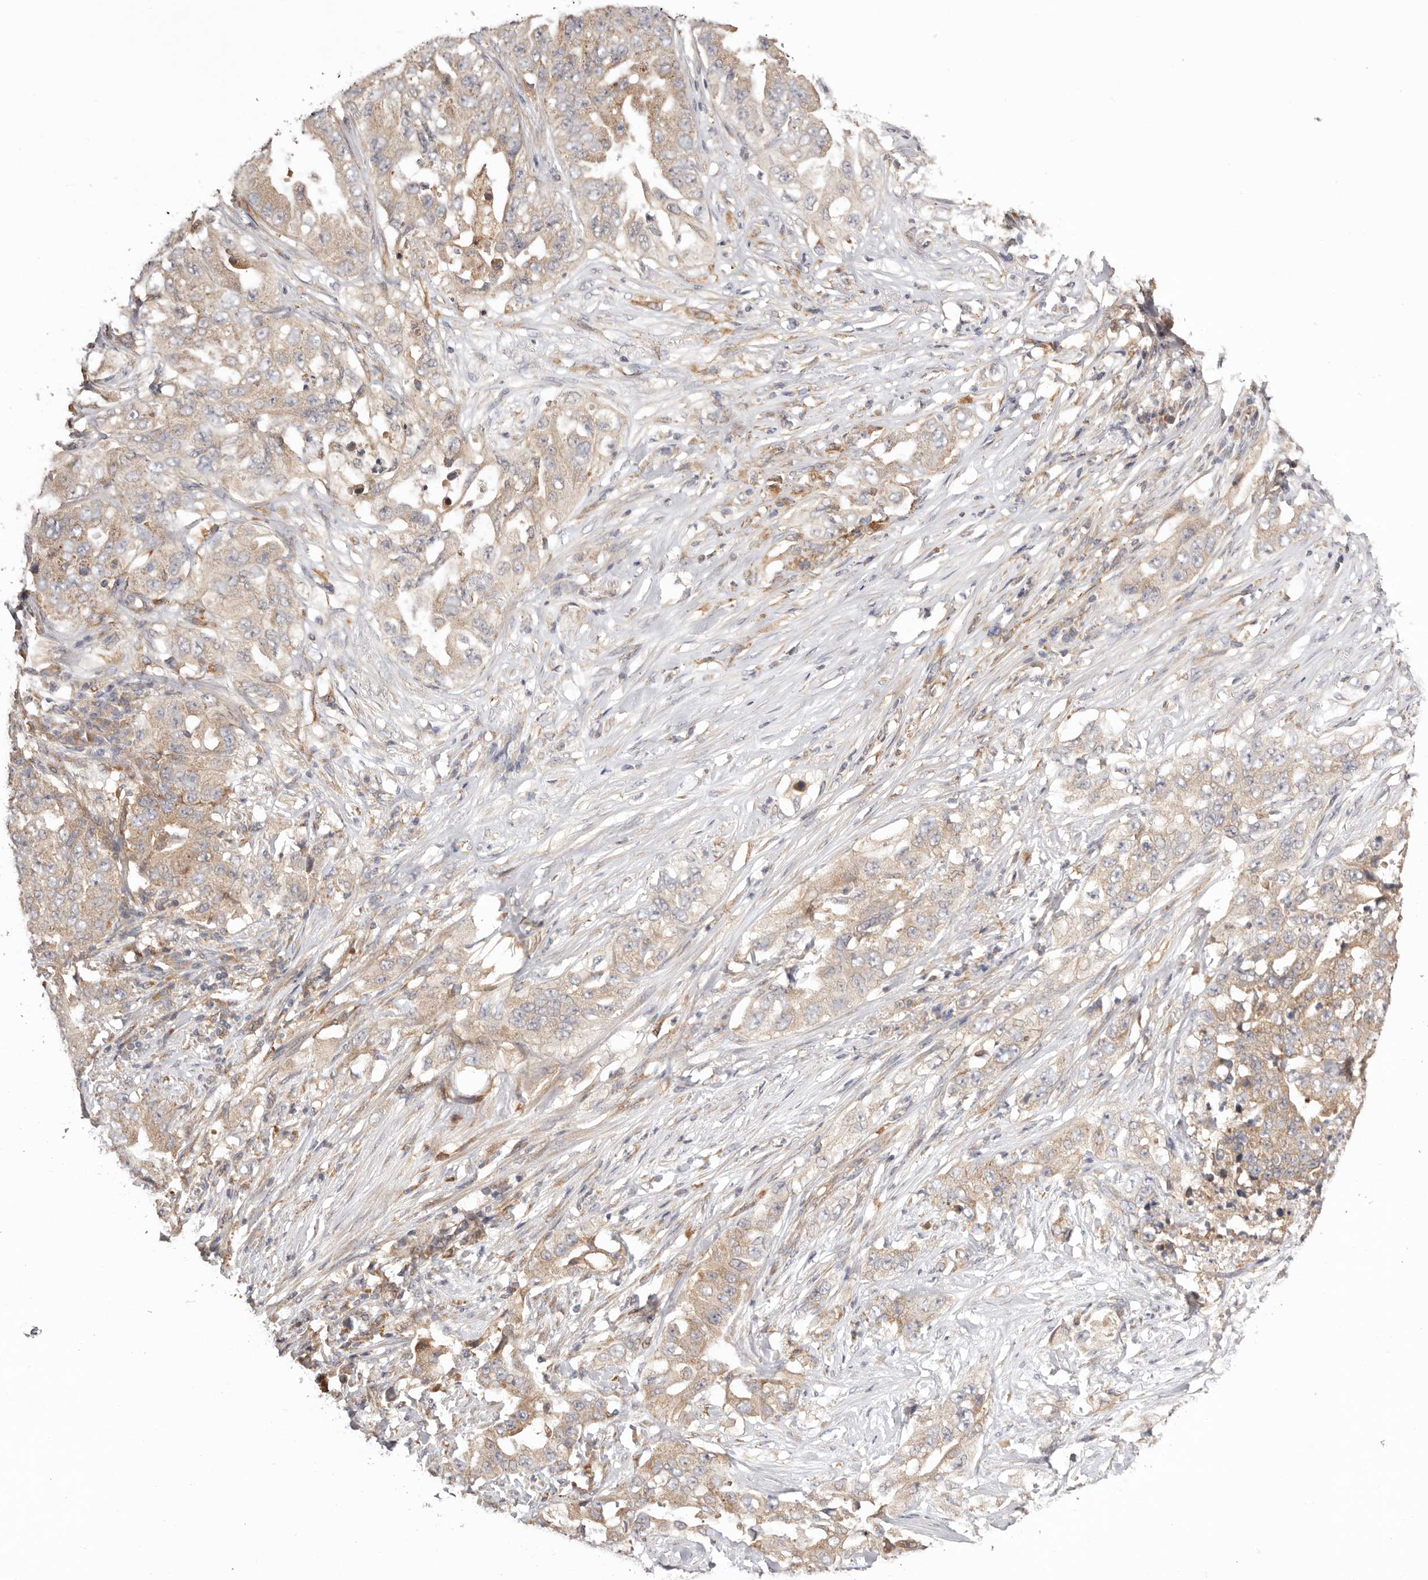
{"staining": {"intensity": "weak", "quantity": ">75%", "location": "cytoplasmic/membranous"}, "tissue": "lung cancer", "cell_type": "Tumor cells", "image_type": "cancer", "snomed": [{"axis": "morphology", "description": "Adenocarcinoma, NOS"}, {"axis": "topography", "description": "Lung"}], "caption": "Protein staining of lung cancer (adenocarcinoma) tissue demonstrates weak cytoplasmic/membranous staining in about >75% of tumor cells.", "gene": "UBR2", "patient": {"sex": "female", "age": 51}}